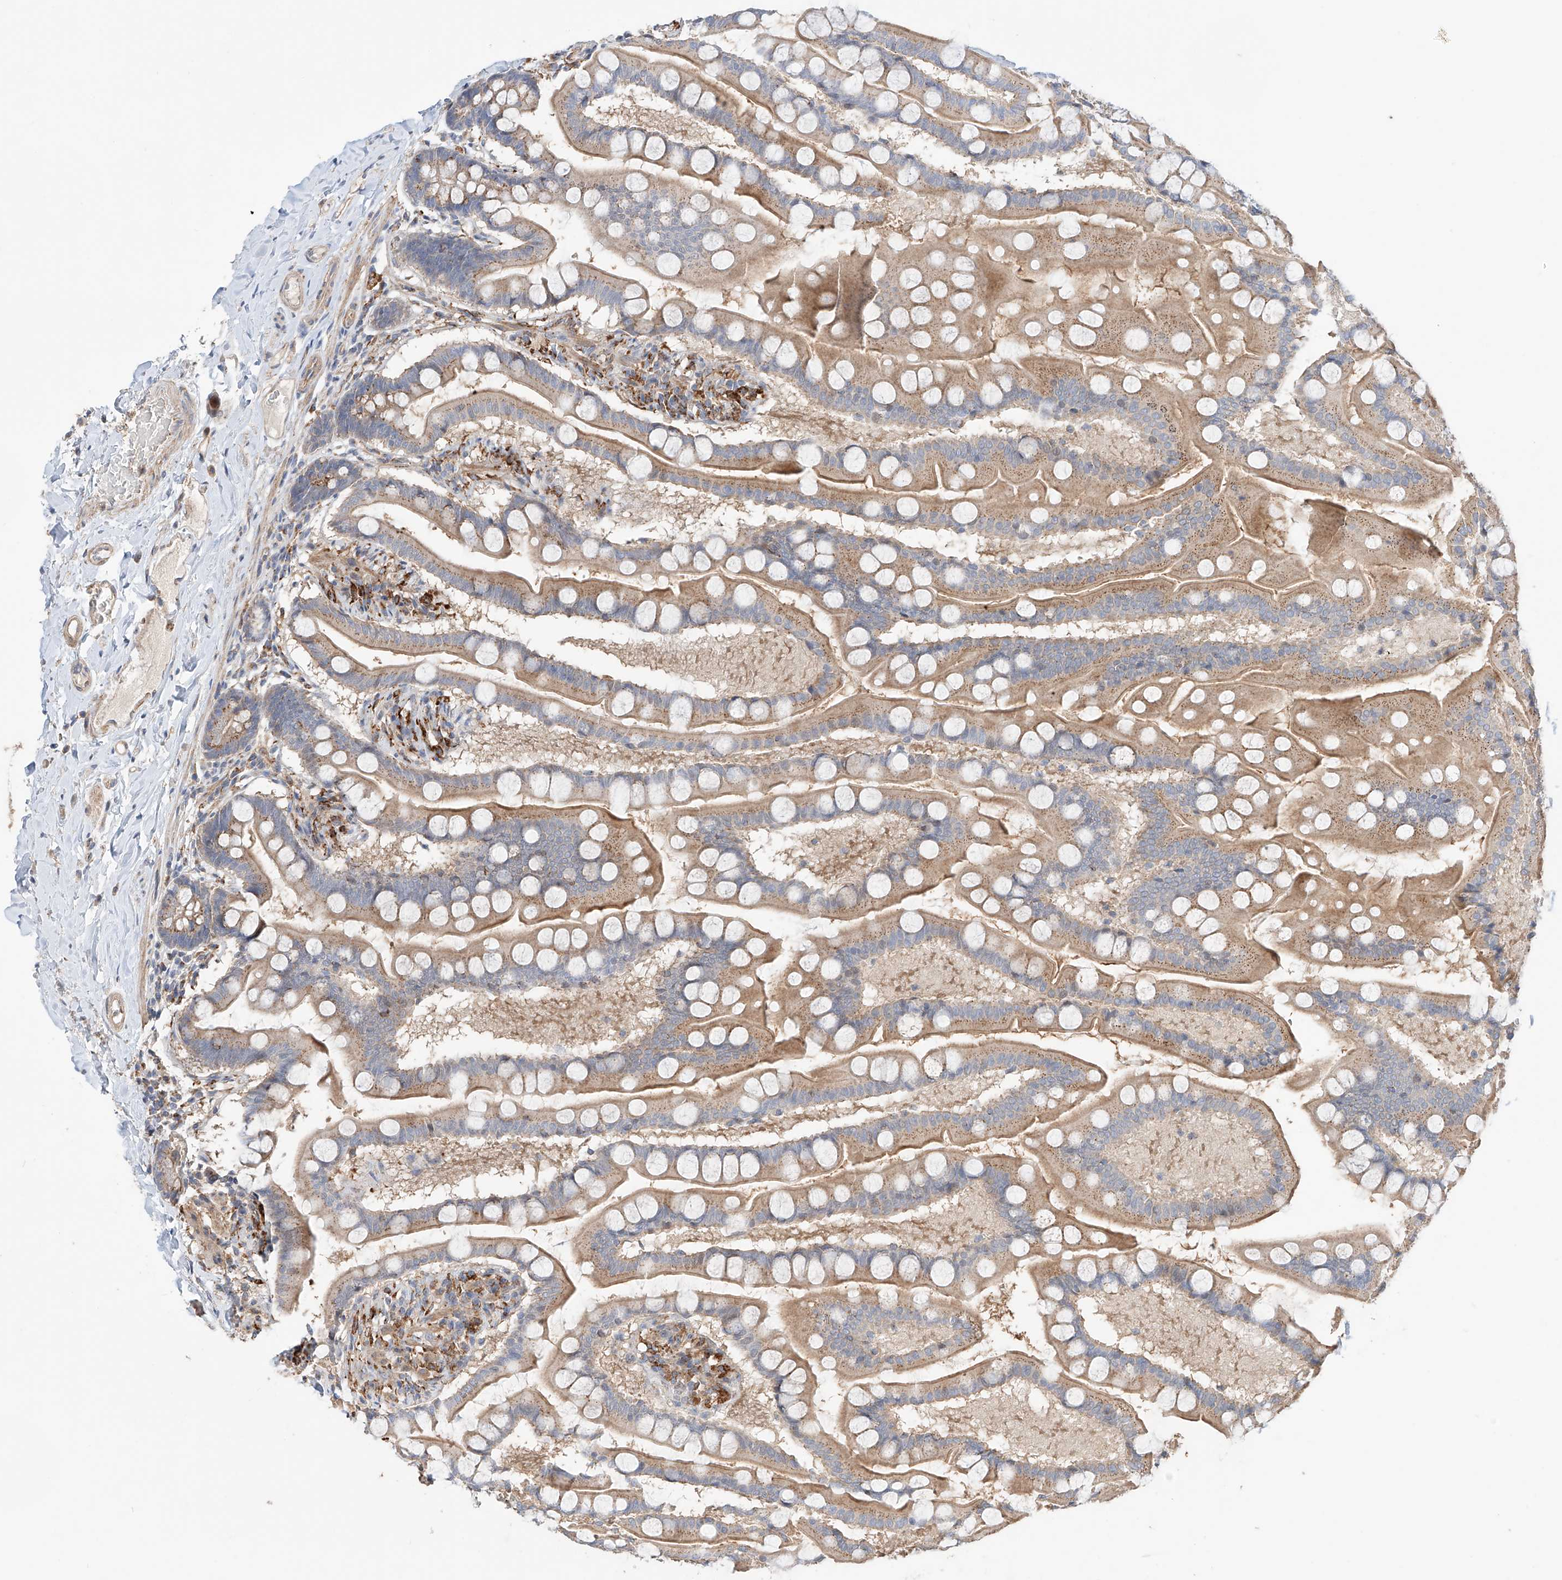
{"staining": {"intensity": "moderate", "quantity": ">75%", "location": "cytoplasmic/membranous"}, "tissue": "small intestine", "cell_type": "Glandular cells", "image_type": "normal", "snomed": [{"axis": "morphology", "description": "Normal tissue, NOS"}, {"axis": "topography", "description": "Small intestine"}], "caption": "Small intestine was stained to show a protein in brown. There is medium levels of moderate cytoplasmic/membranous expression in about >75% of glandular cells.", "gene": "MOSPD1", "patient": {"sex": "male", "age": 41}}